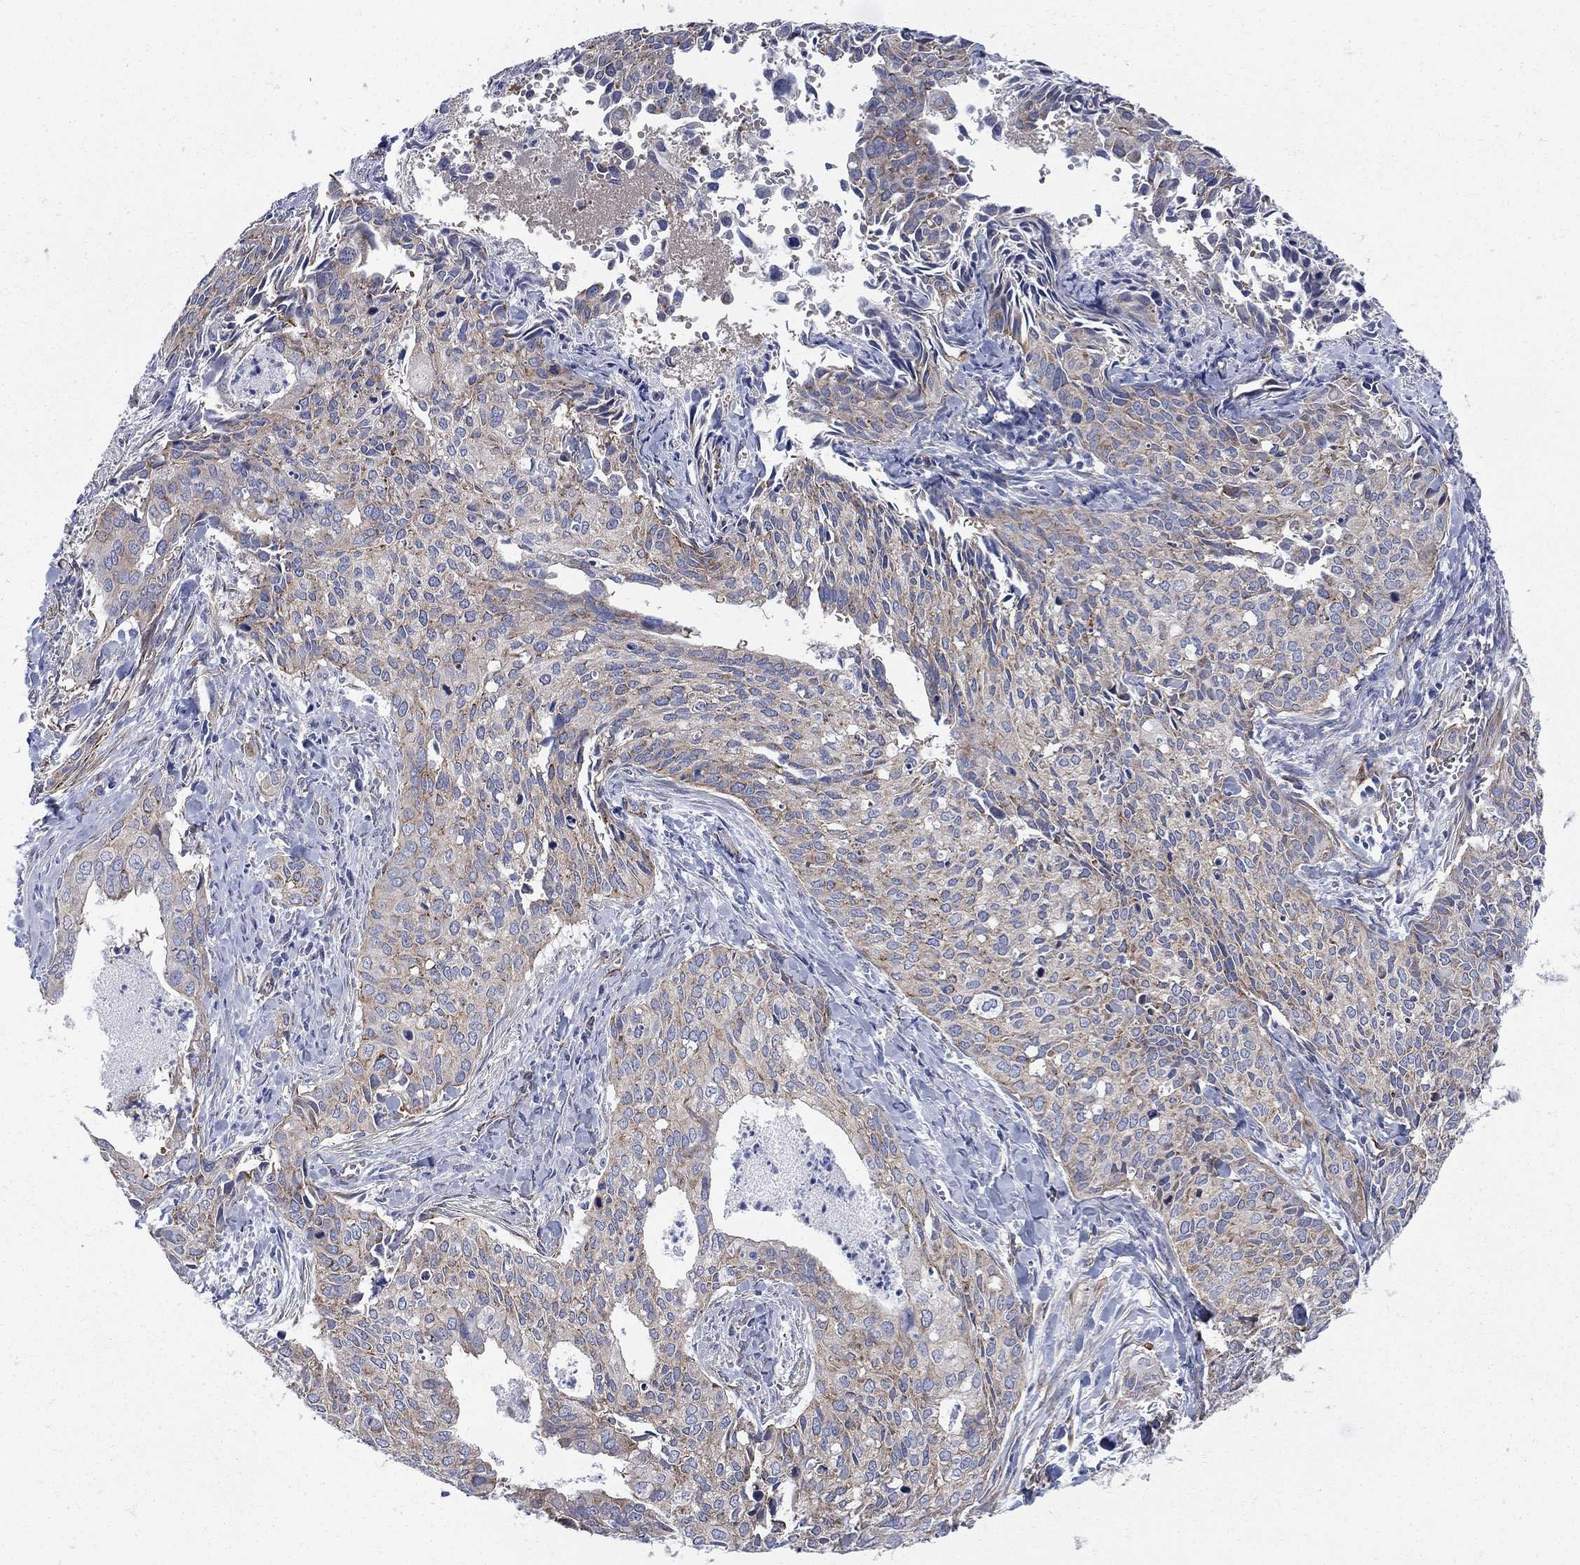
{"staining": {"intensity": "moderate", "quantity": "25%-75%", "location": "cytoplasmic/membranous"}, "tissue": "cervical cancer", "cell_type": "Tumor cells", "image_type": "cancer", "snomed": [{"axis": "morphology", "description": "Squamous cell carcinoma, NOS"}, {"axis": "topography", "description": "Cervix"}], "caption": "Immunohistochemical staining of human cervical cancer (squamous cell carcinoma) reveals medium levels of moderate cytoplasmic/membranous protein expression in about 25%-75% of tumor cells. Ihc stains the protein of interest in brown and the nuclei are stained blue.", "gene": "SEPTIN8", "patient": {"sex": "female", "age": 29}}